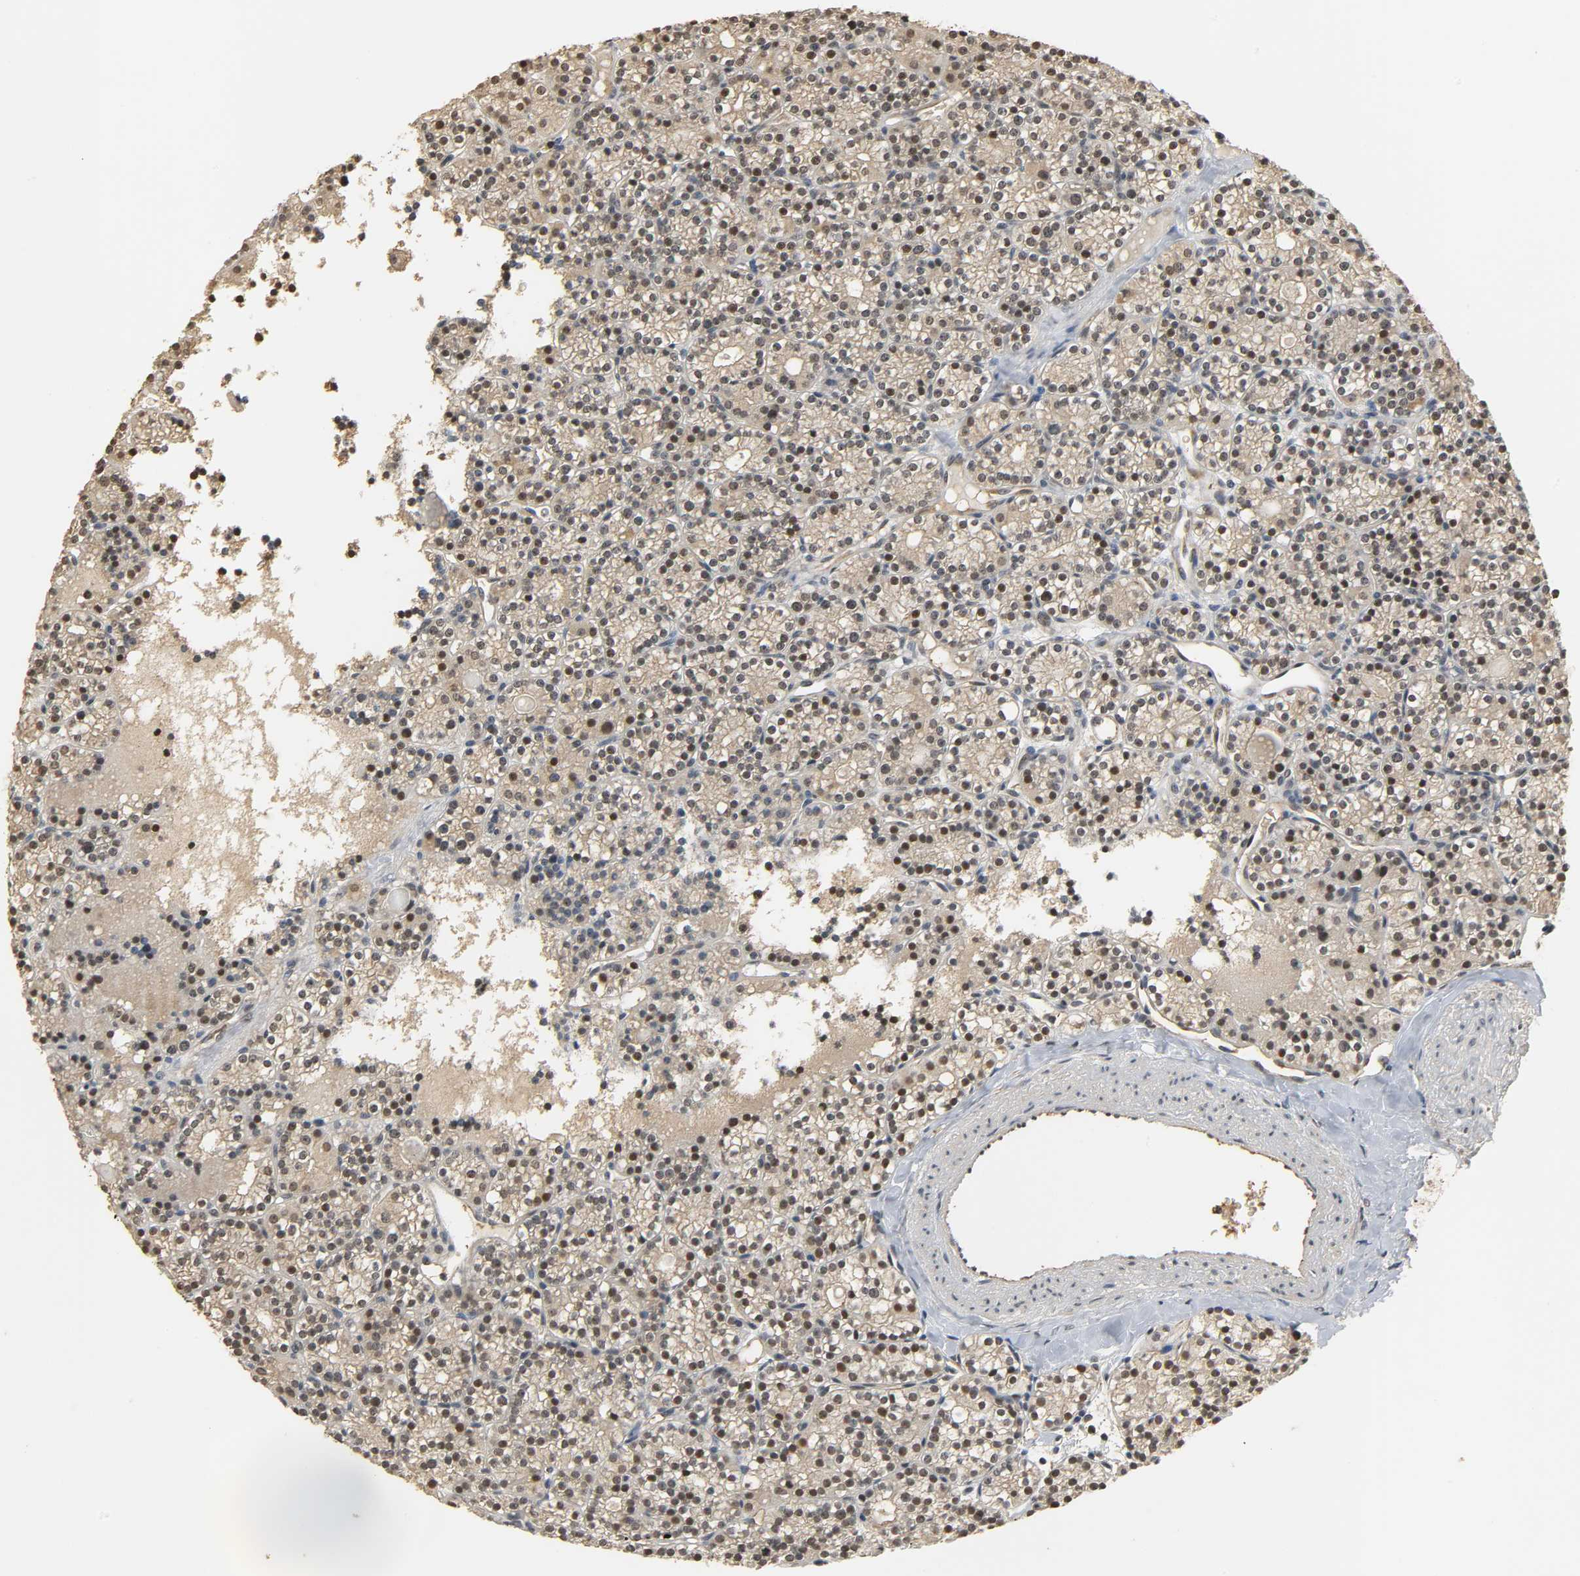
{"staining": {"intensity": "weak", "quantity": ">75%", "location": "cytoplasmic/membranous"}, "tissue": "parathyroid gland", "cell_type": "Glandular cells", "image_type": "normal", "snomed": [{"axis": "morphology", "description": "Normal tissue, NOS"}, {"axis": "topography", "description": "Parathyroid gland"}], "caption": "Approximately >75% of glandular cells in normal human parathyroid gland exhibit weak cytoplasmic/membranous protein staining as visualized by brown immunohistochemical staining.", "gene": "ZFPM2", "patient": {"sex": "female", "age": 64}}